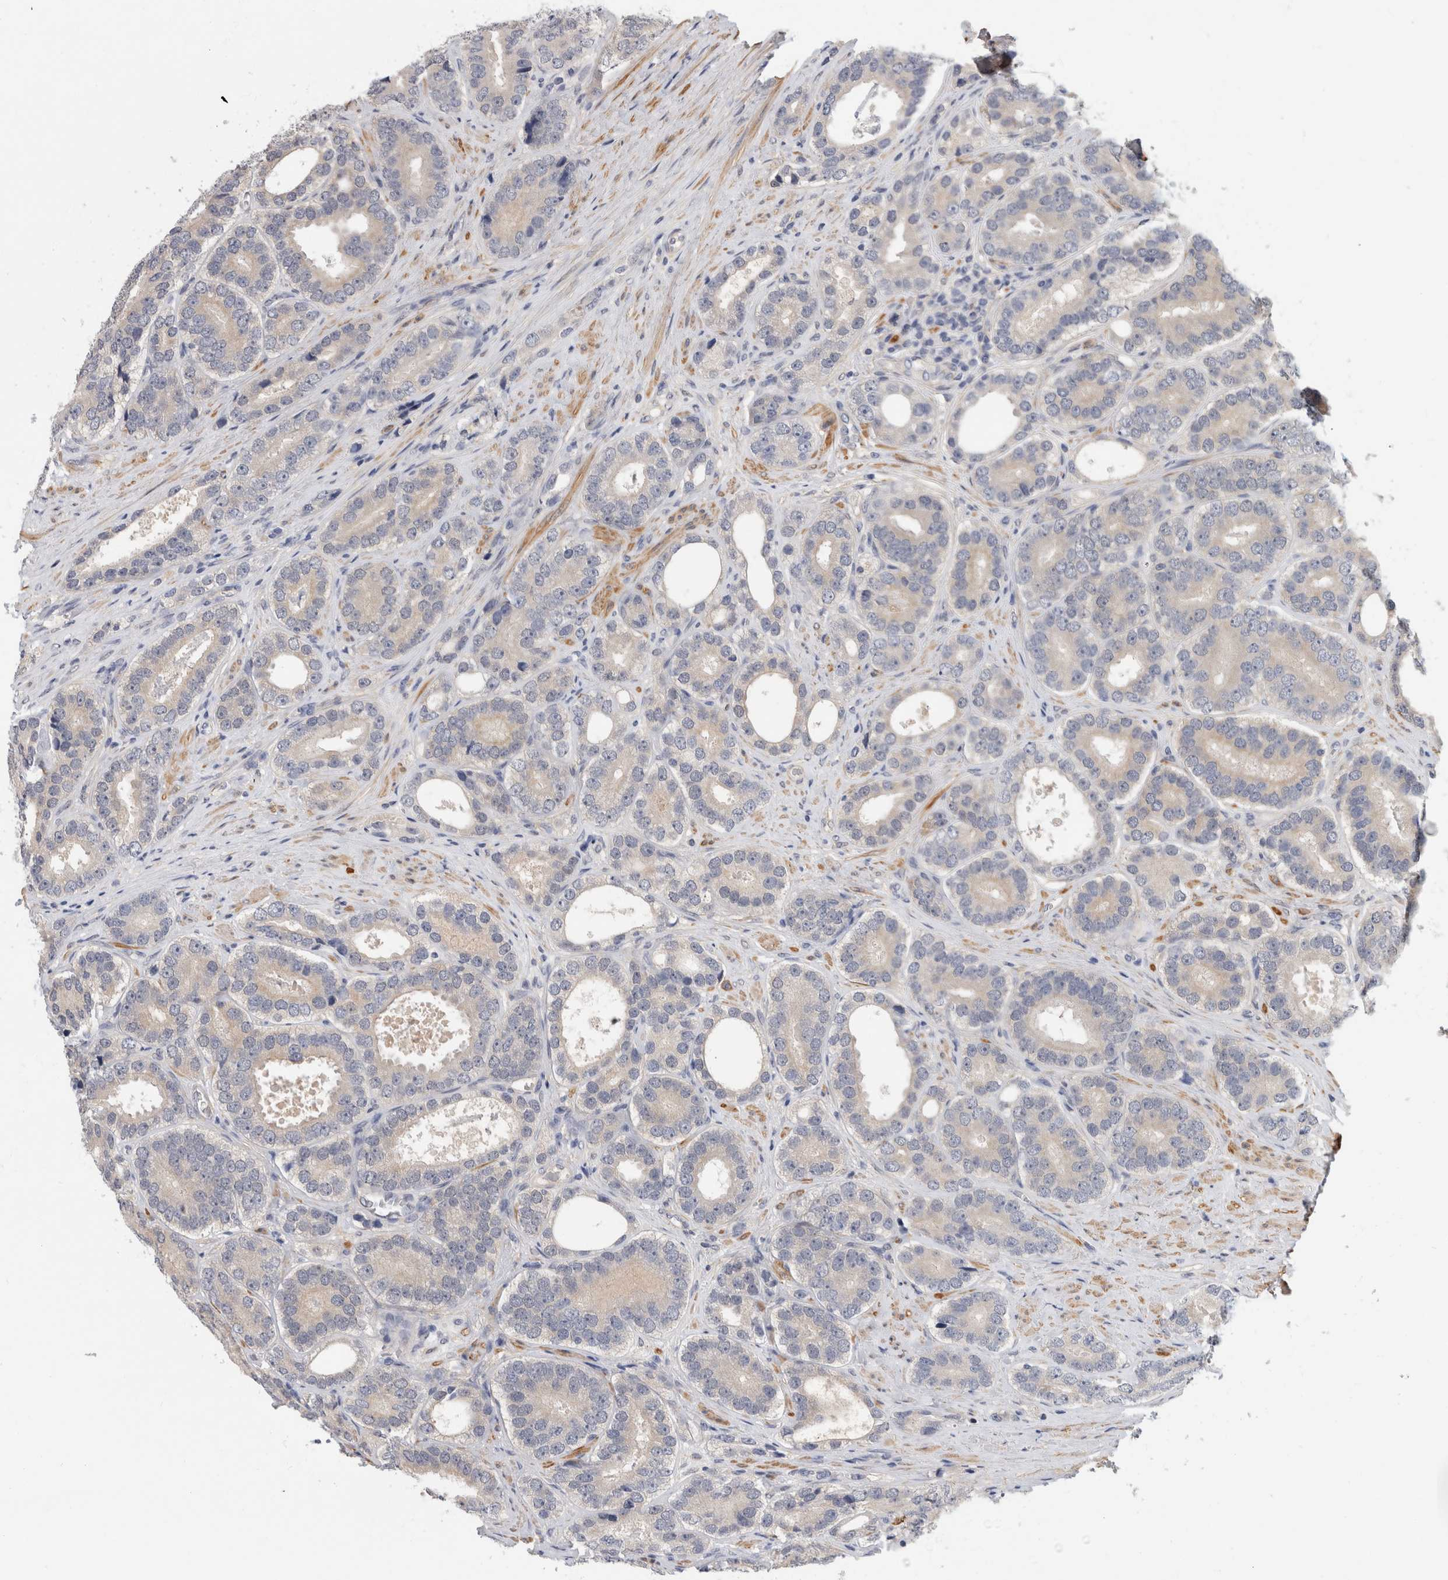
{"staining": {"intensity": "negative", "quantity": "none", "location": "none"}, "tissue": "prostate cancer", "cell_type": "Tumor cells", "image_type": "cancer", "snomed": [{"axis": "morphology", "description": "Adenocarcinoma, High grade"}, {"axis": "topography", "description": "Prostate"}], "caption": "The histopathology image shows no significant positivity in tumor cells of adenocarcinoma (high-grade) (prostate).", "gene": "PGM1", "patient": {"sex": "male", "age": 56}}